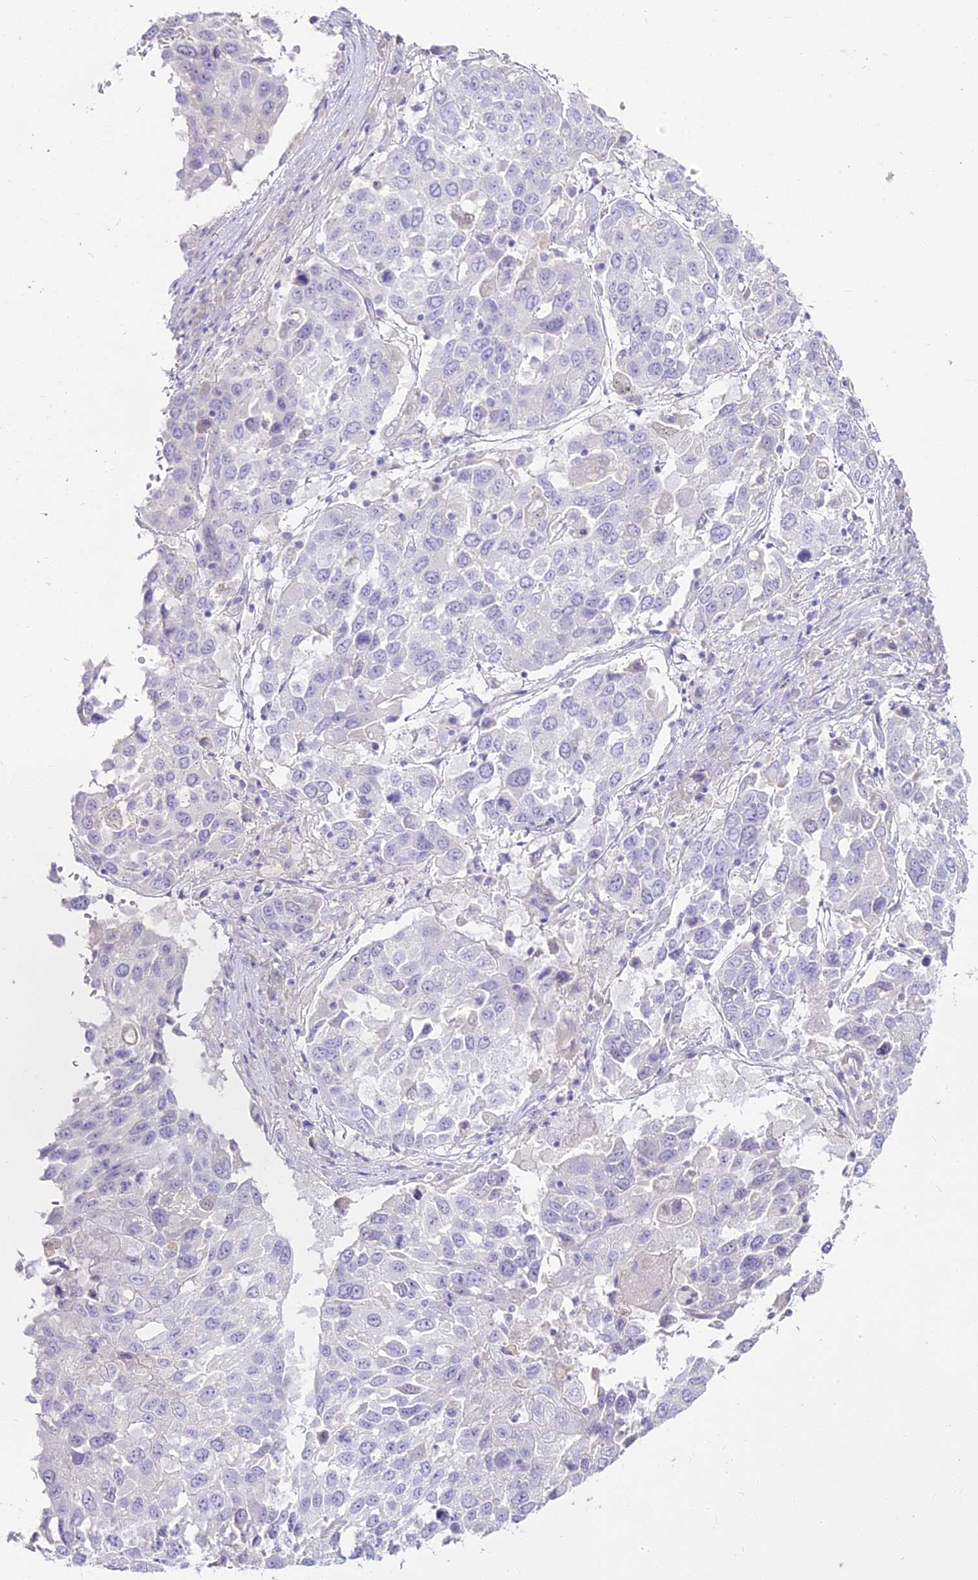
{"staining": {"intensity": "negative", "quantity": "none", "location": "none"}, "tissue": "lung cancer", "cell_type": "Tumor cells", "image_type": "cancer", "snomed": [{"axis": "morphology", "description": "Squamous cell carcinoma, NOS"}, {"axis": "topography", "description": "Lung"}], "caption": "The micrograph displays no staining of tumor cells in lung squamous cell carcinoma. (DAB (3,3'-diaminobenzidine) IHC, high magnification).", "gene": "ALPG", "patient": {"sex": "male", "age": 65}}